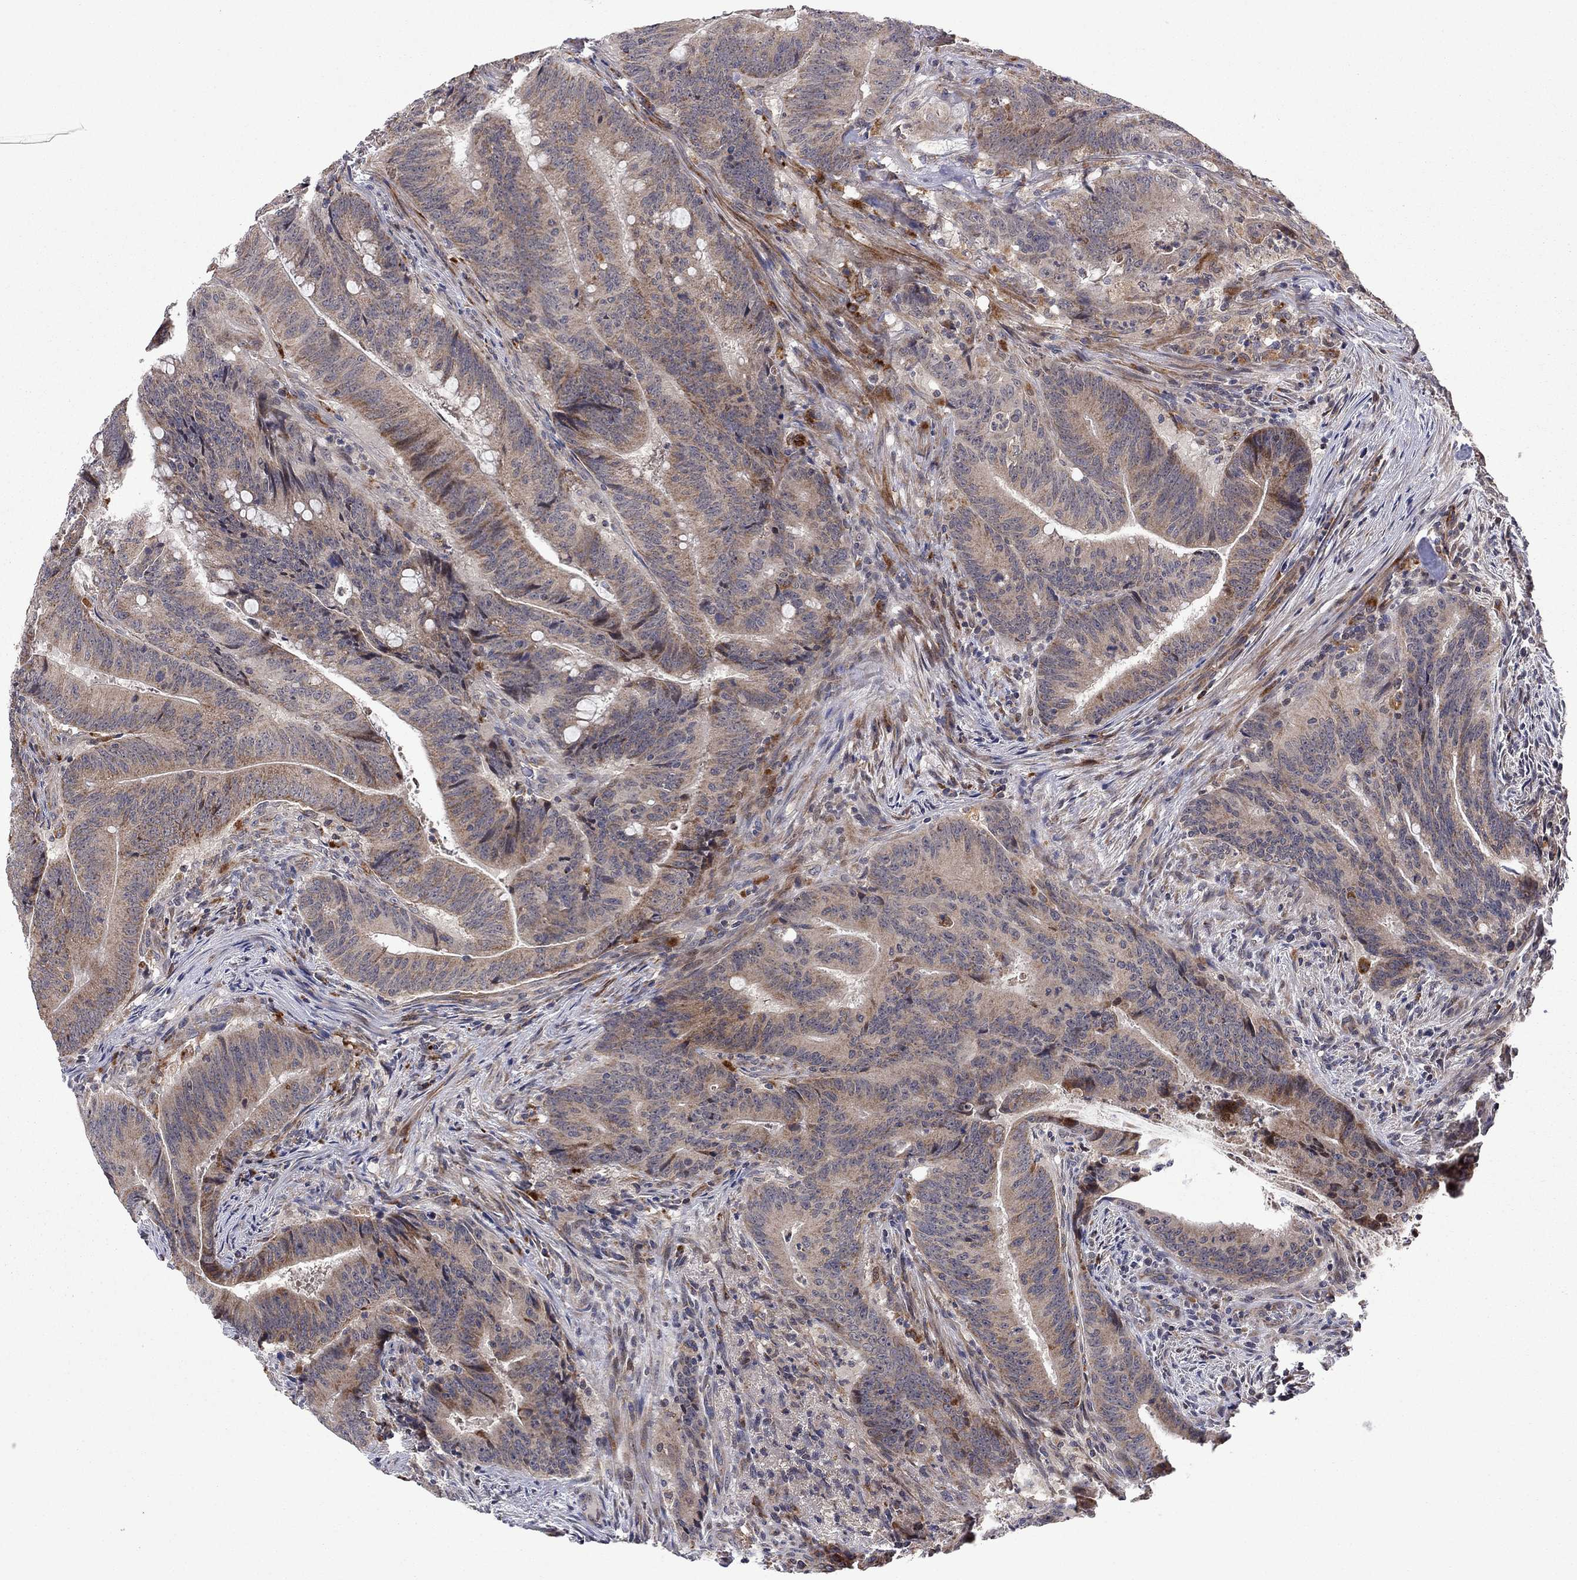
{"staining": {"intensity": "moderate", "quantity": "<25%", "location": "cytoplasmic/membranous"}, "tissue": "colorectal cancer", "cell_type": "Tumor cells", "image_type": "cancer", "snomed": [{"axis": "morphology", "description": "Adenocarcinoma, NOS"}, {"axis": "topography", "description": "Colon"}], "caption": "The micrograph reveals staining of colorectal cancer (adenocarcinoma), revealing moderate cytoplasmic/membranous protein expression (brown color) within tumor cells.", "gene": "IDS", "patient": {"sex": "female", "age": 87}}